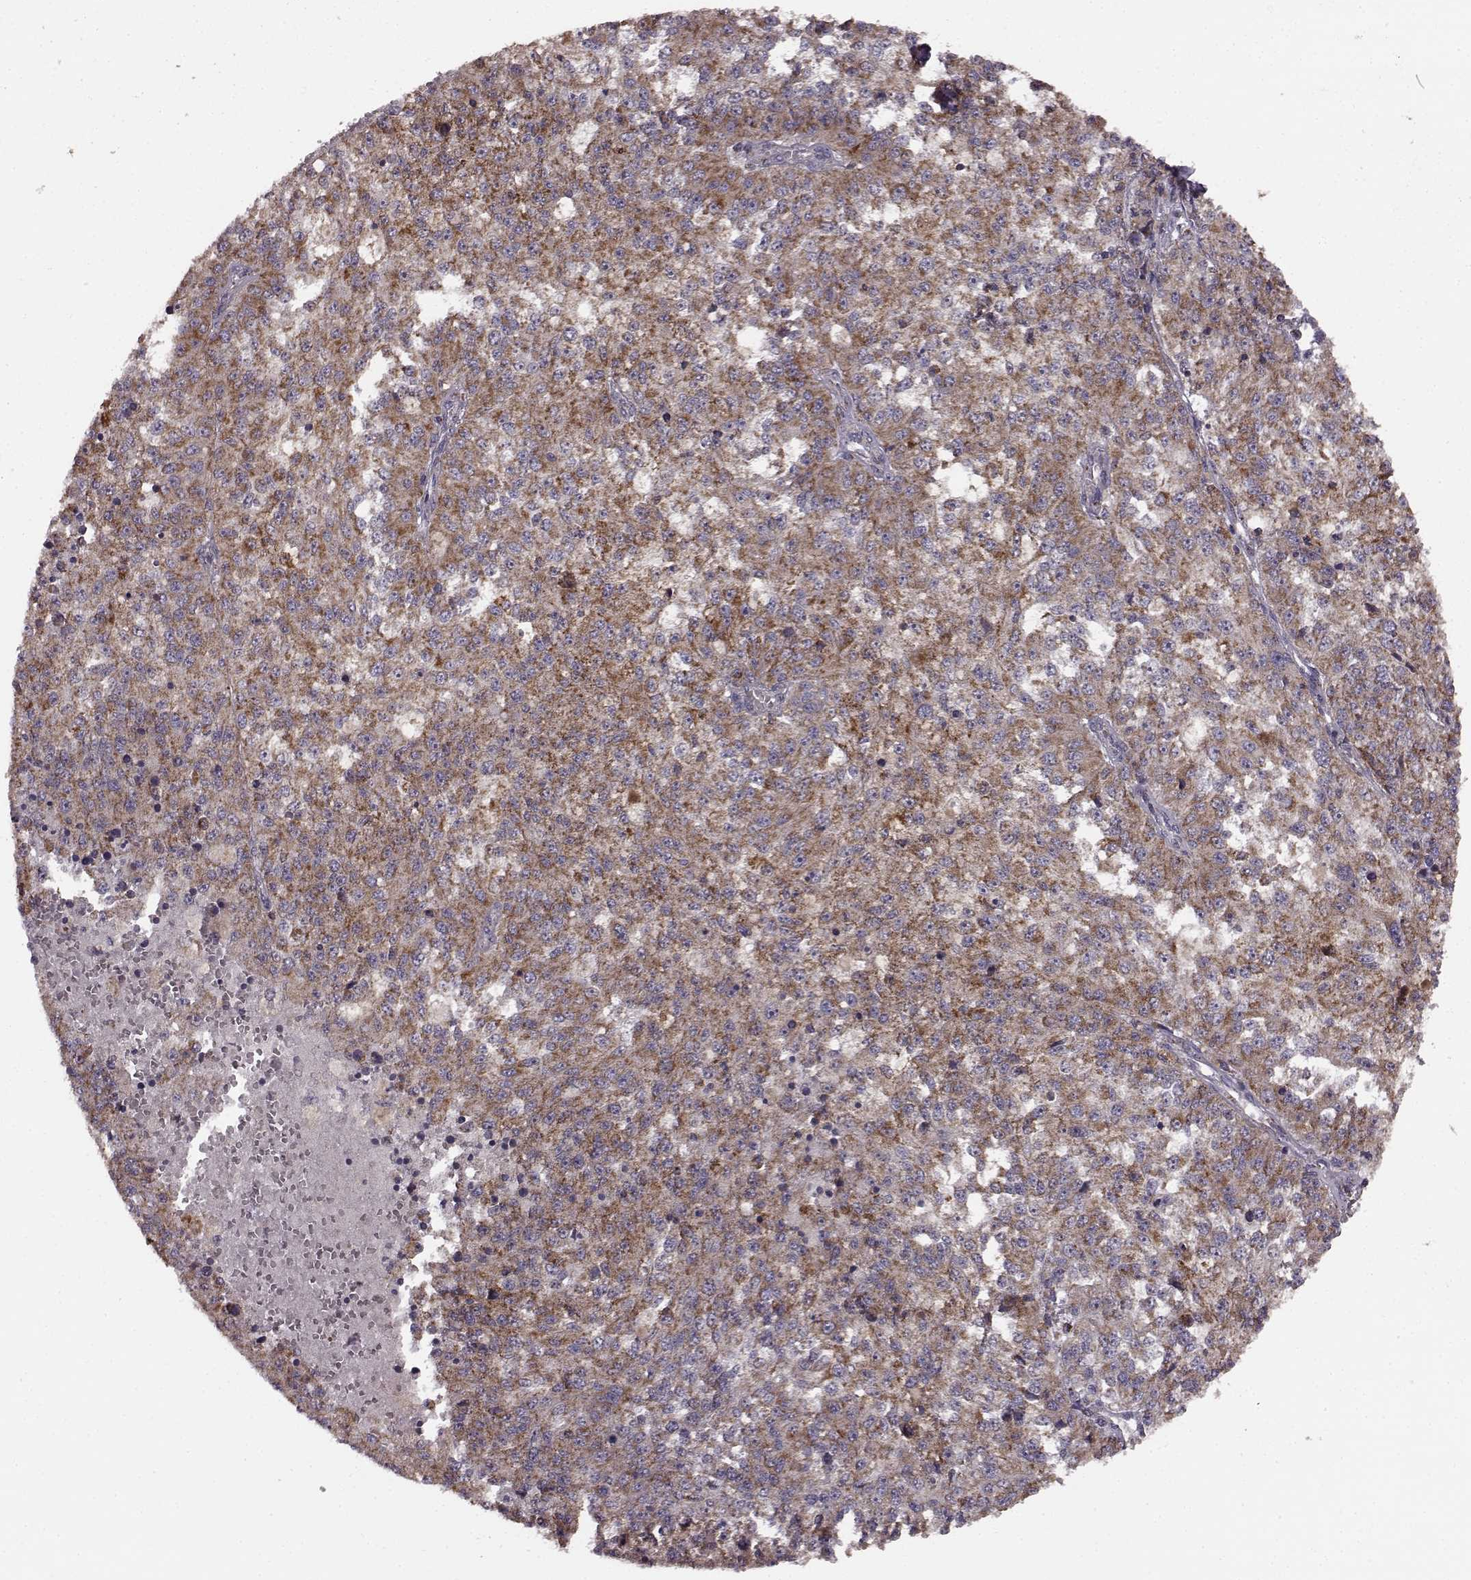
{"staining": {"intensity": "strong", "quantity": ">75%", "location": "cytoplasmic/membranous"}, "tissue": "melanoma", "cell_type": "Tumor cells", "image_type": "cancer", "snomed": [{"axis": "morphology", "description": "Malignant melanoma, Metastatic site"}, {"axis": "topography", "description": "Lymph node"}], "caption": "Protein analysis of melanoma tissue exhibits strong cytoplasmic/membranous staining in about >75% of tumor cells. (IHC, brightfield microscopy, high magnification).", "gene": "FAM8A1", "patient": {"sex": "female", "age": 64}}